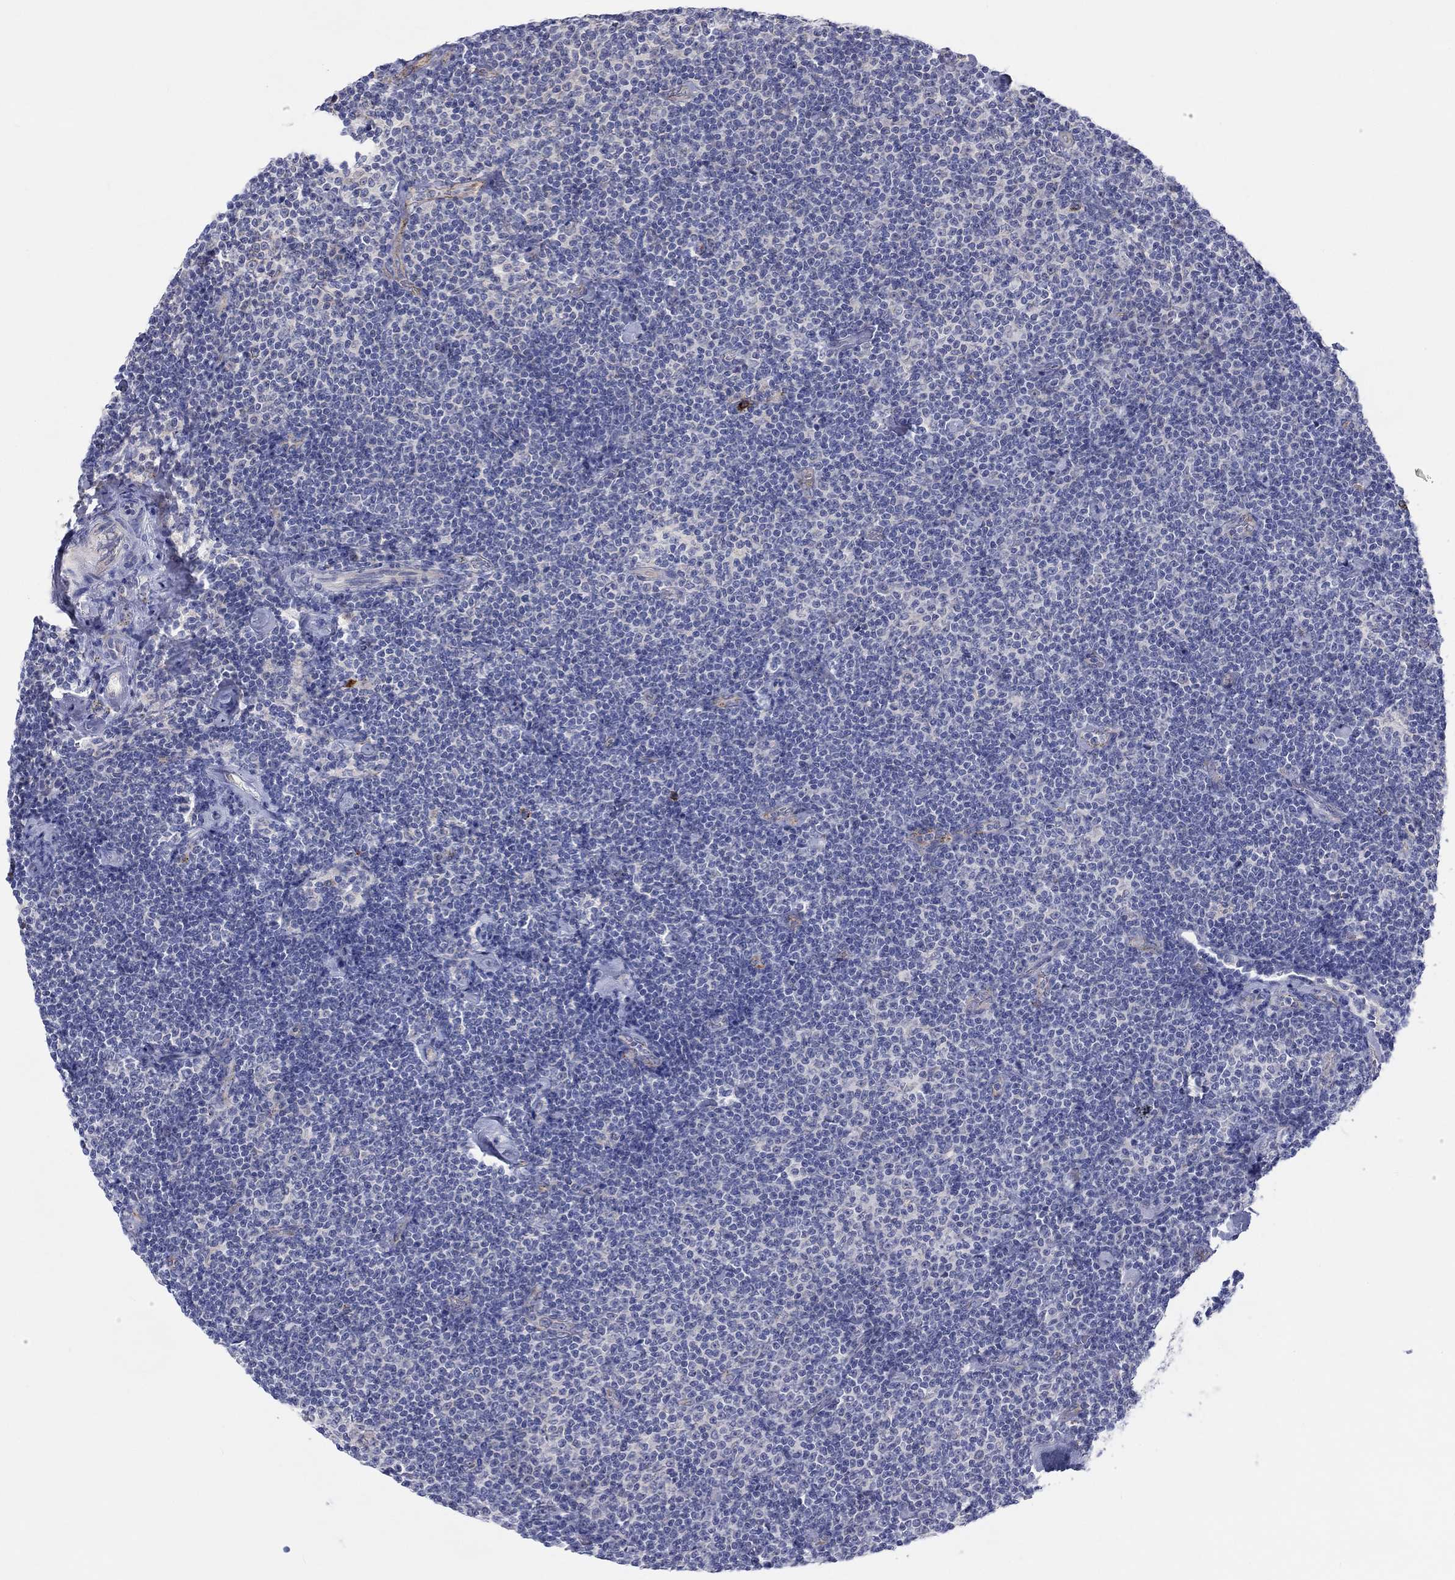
{"staining": {"intensity": "negative", "quantity": "none", "location": "none"}, "tissue": "lymphoma", "cell_type": "Tumor cells", "image_type": "cancer", "snomed": [{"axis": "morphology", "description": "Malignant lymphoma, non-Hodgkin's type, Low grade"}, {"axis": "topography", "description": "Lymph node"}], "caption": "IHC histopathology image of neoplastic tissue: human lymphoma stained with DAB exhibits no significant protein expression in tumor cells.", "gene": "BCO2", "patient": {"sex": "male", "age": 81}}